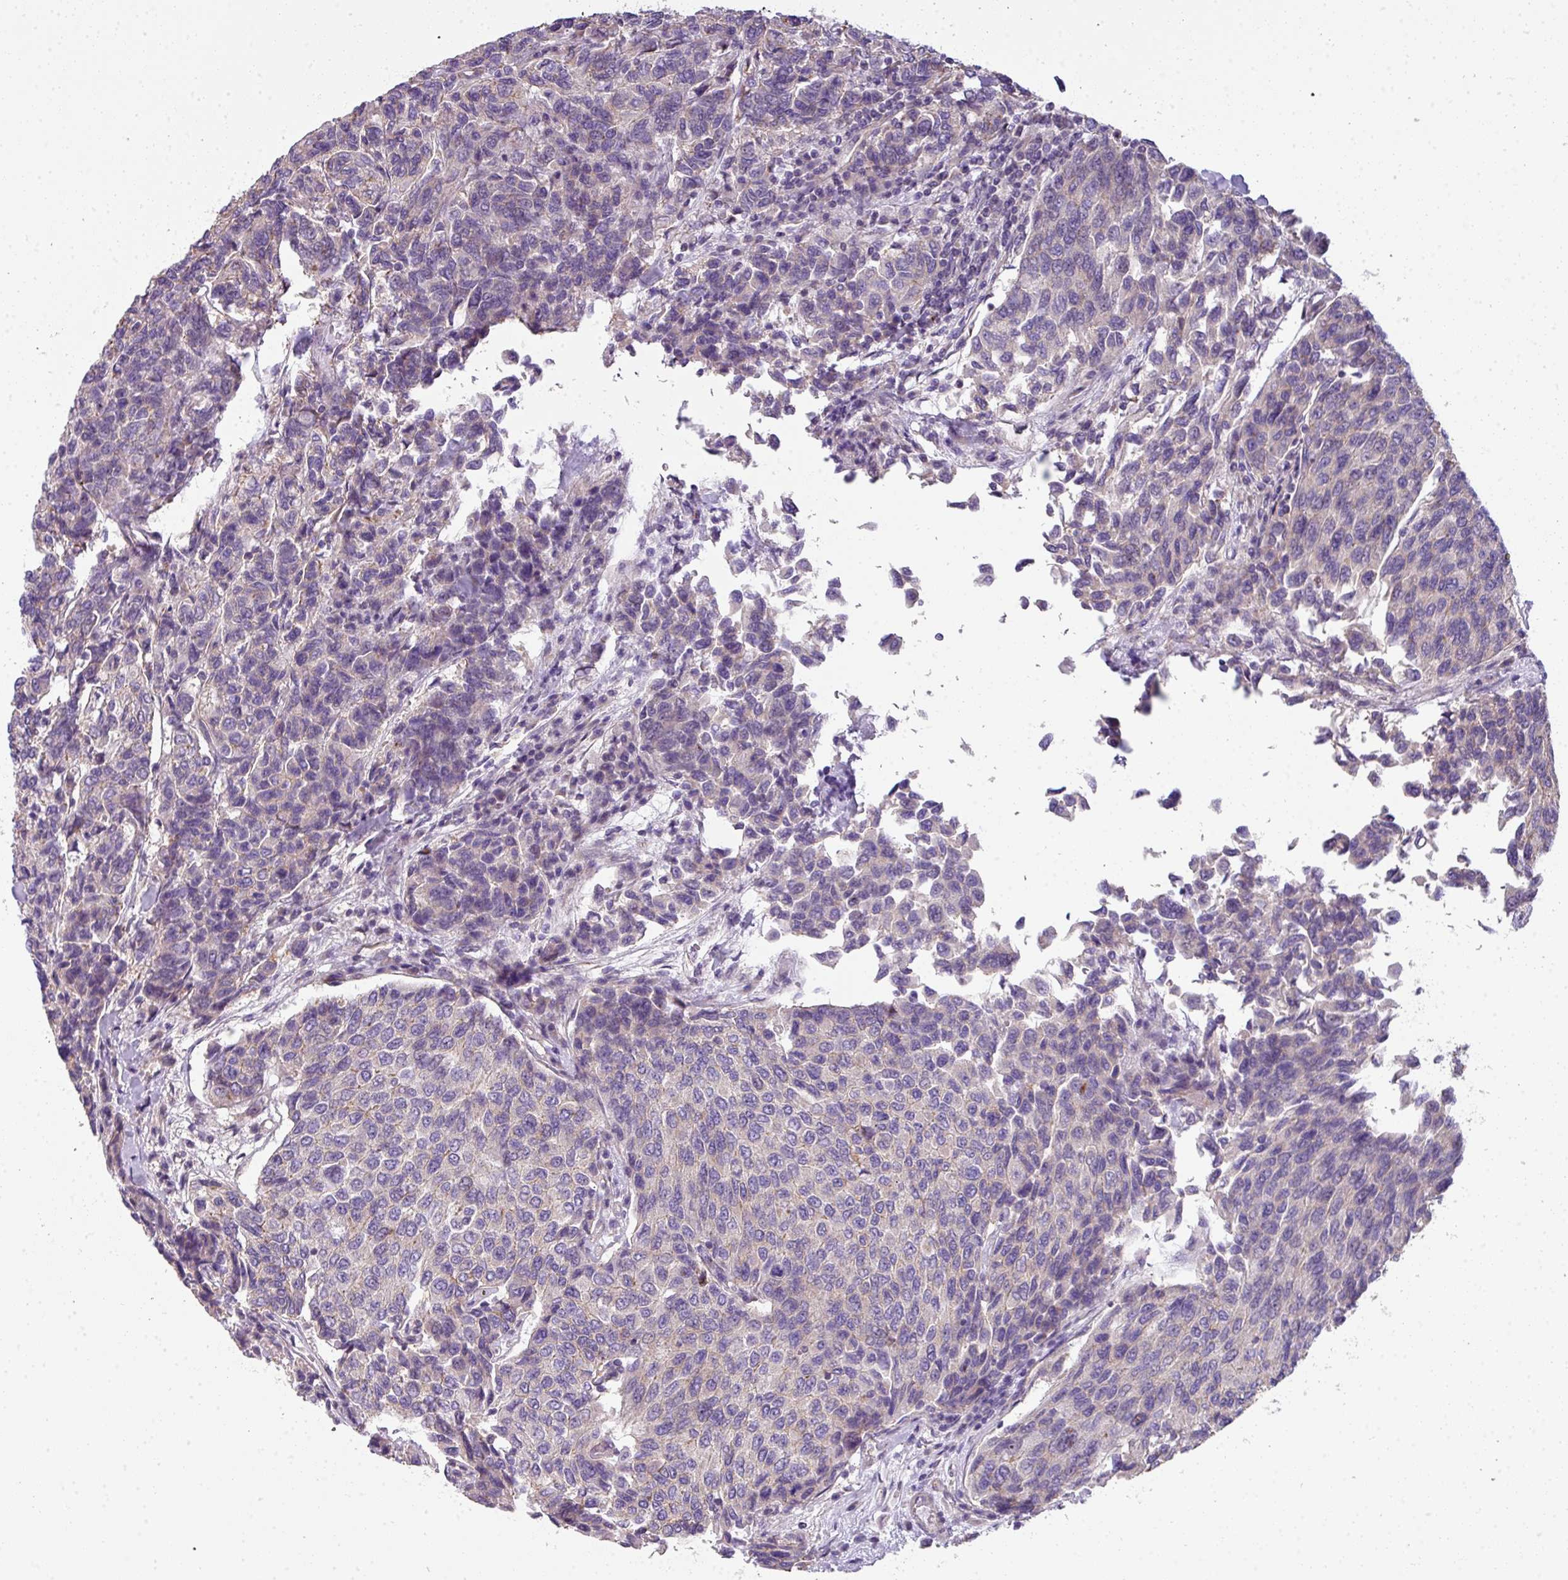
{"staining": {"intensity": "negative", "quantity": "none", "location": "none"}, "tissue": "breast cancer", "cell_type": "Tumor cells", "image_type": "cancer", "snomed": [{"axis": "morphology", "description": "Duct carcinoma"}, {"axis": "topography", "description": "Breast"}], "caption": "An image of breast cancer stained for a protein demonstrates no brown staining in tumor cells.", "gene": "PALS2", "patient": {"sex": "female", "age": 55}}